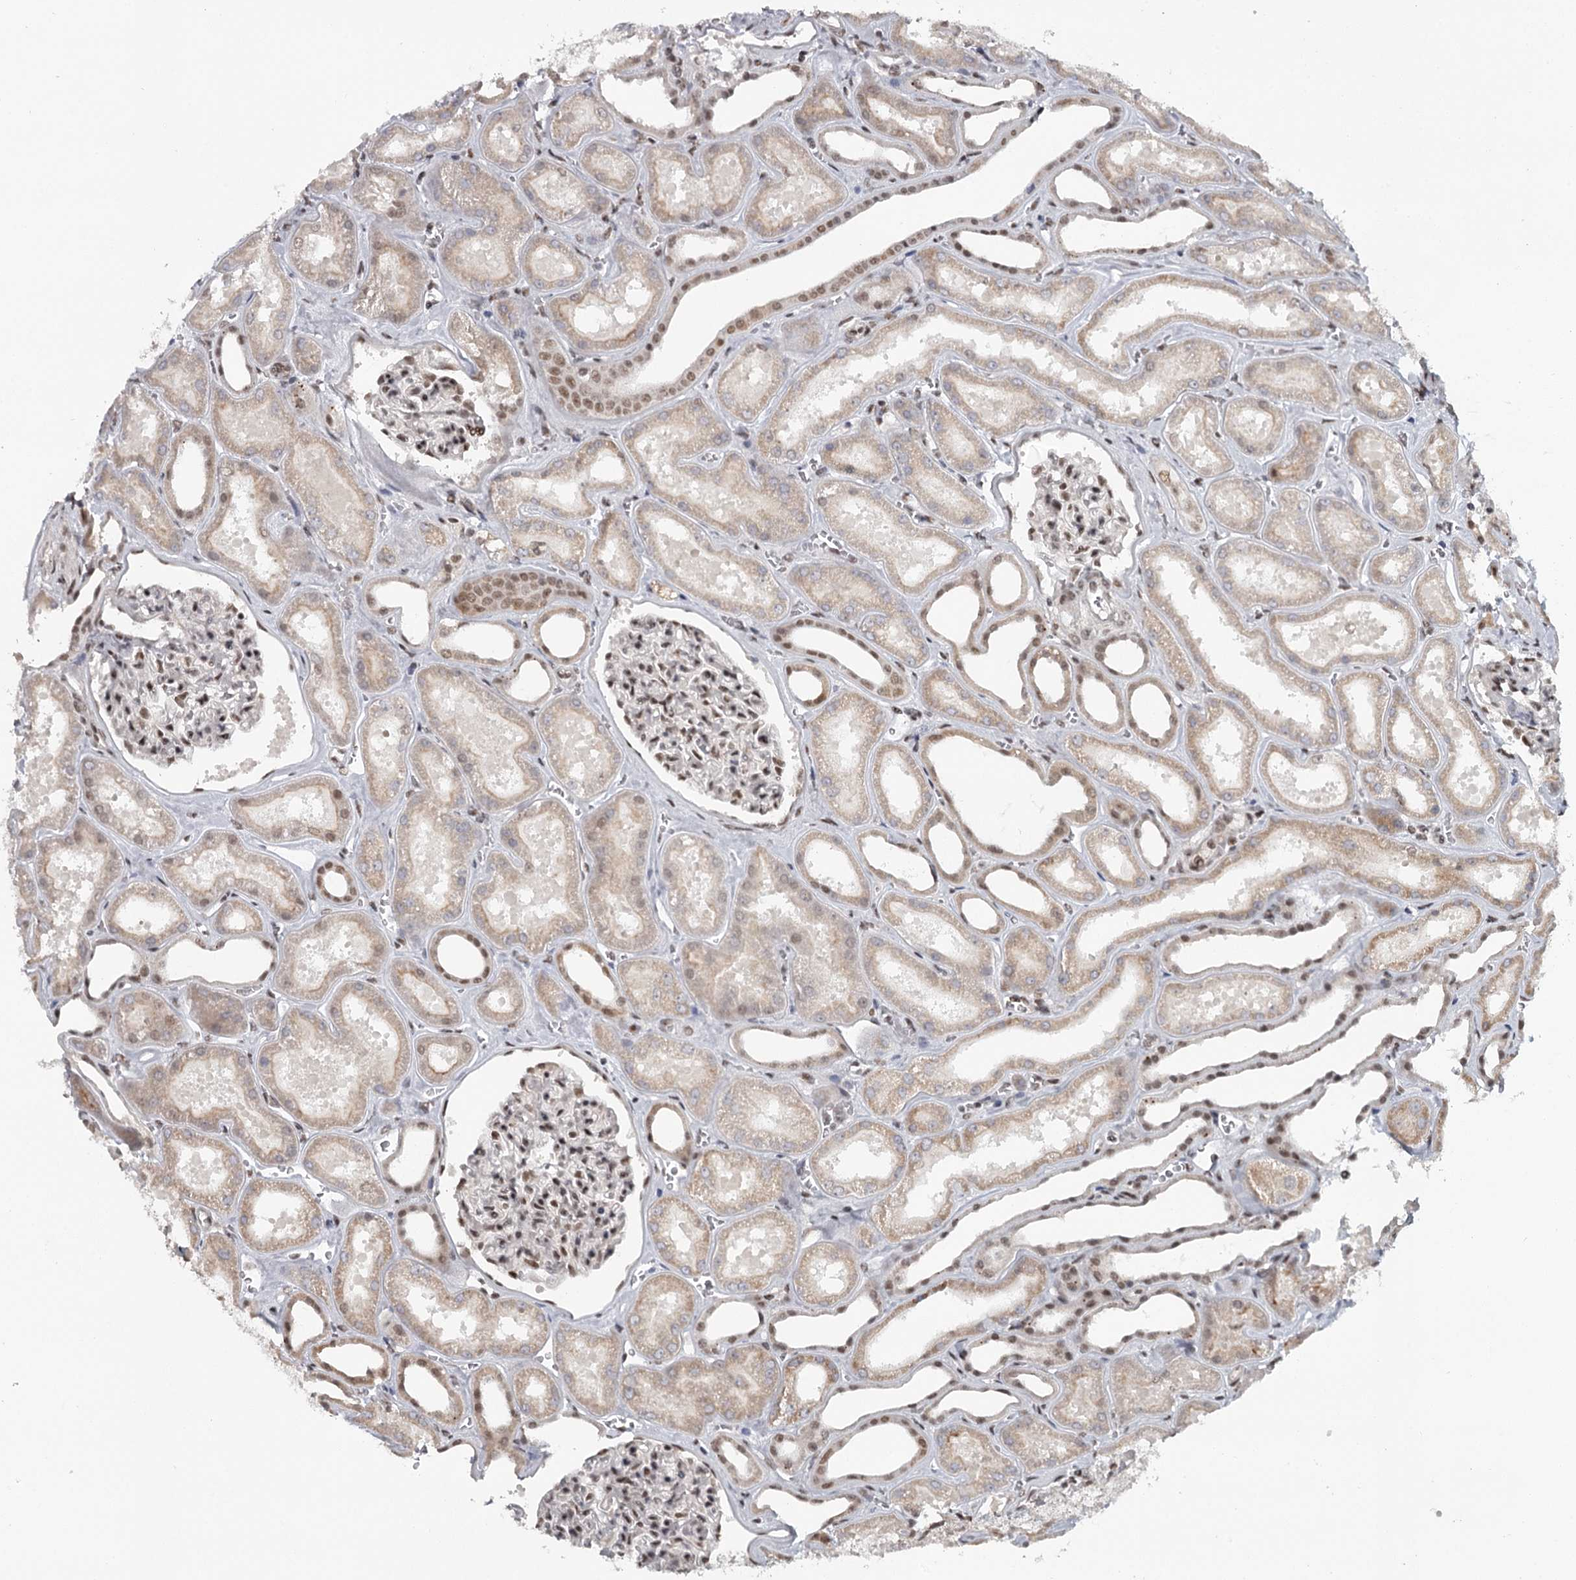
{"staining": {"intensity": "moderate", "quantity": ">75%", "location": "nuclear"}, "tissue": "kidney", "cell_type": "Cells in glomeruli", "image_type": "normal", "snomed": [{"axis": "morphology", "description": "Normal tissue, NOS"}, {"axis": "morphology", "description": "Adenocarcinoma, NOS"}, {"axis": "topography", "description": "Kidney"}], "caption": "Immunohistochemistry (DAB (3,3'-diaminobenzidine)) staining of normal human kidney displays moderate nuclear protein expression in approximately >75% of cells in glomeruli.", "gene": "FAM13C", "patient": {"sex": "female", "age": 68}}